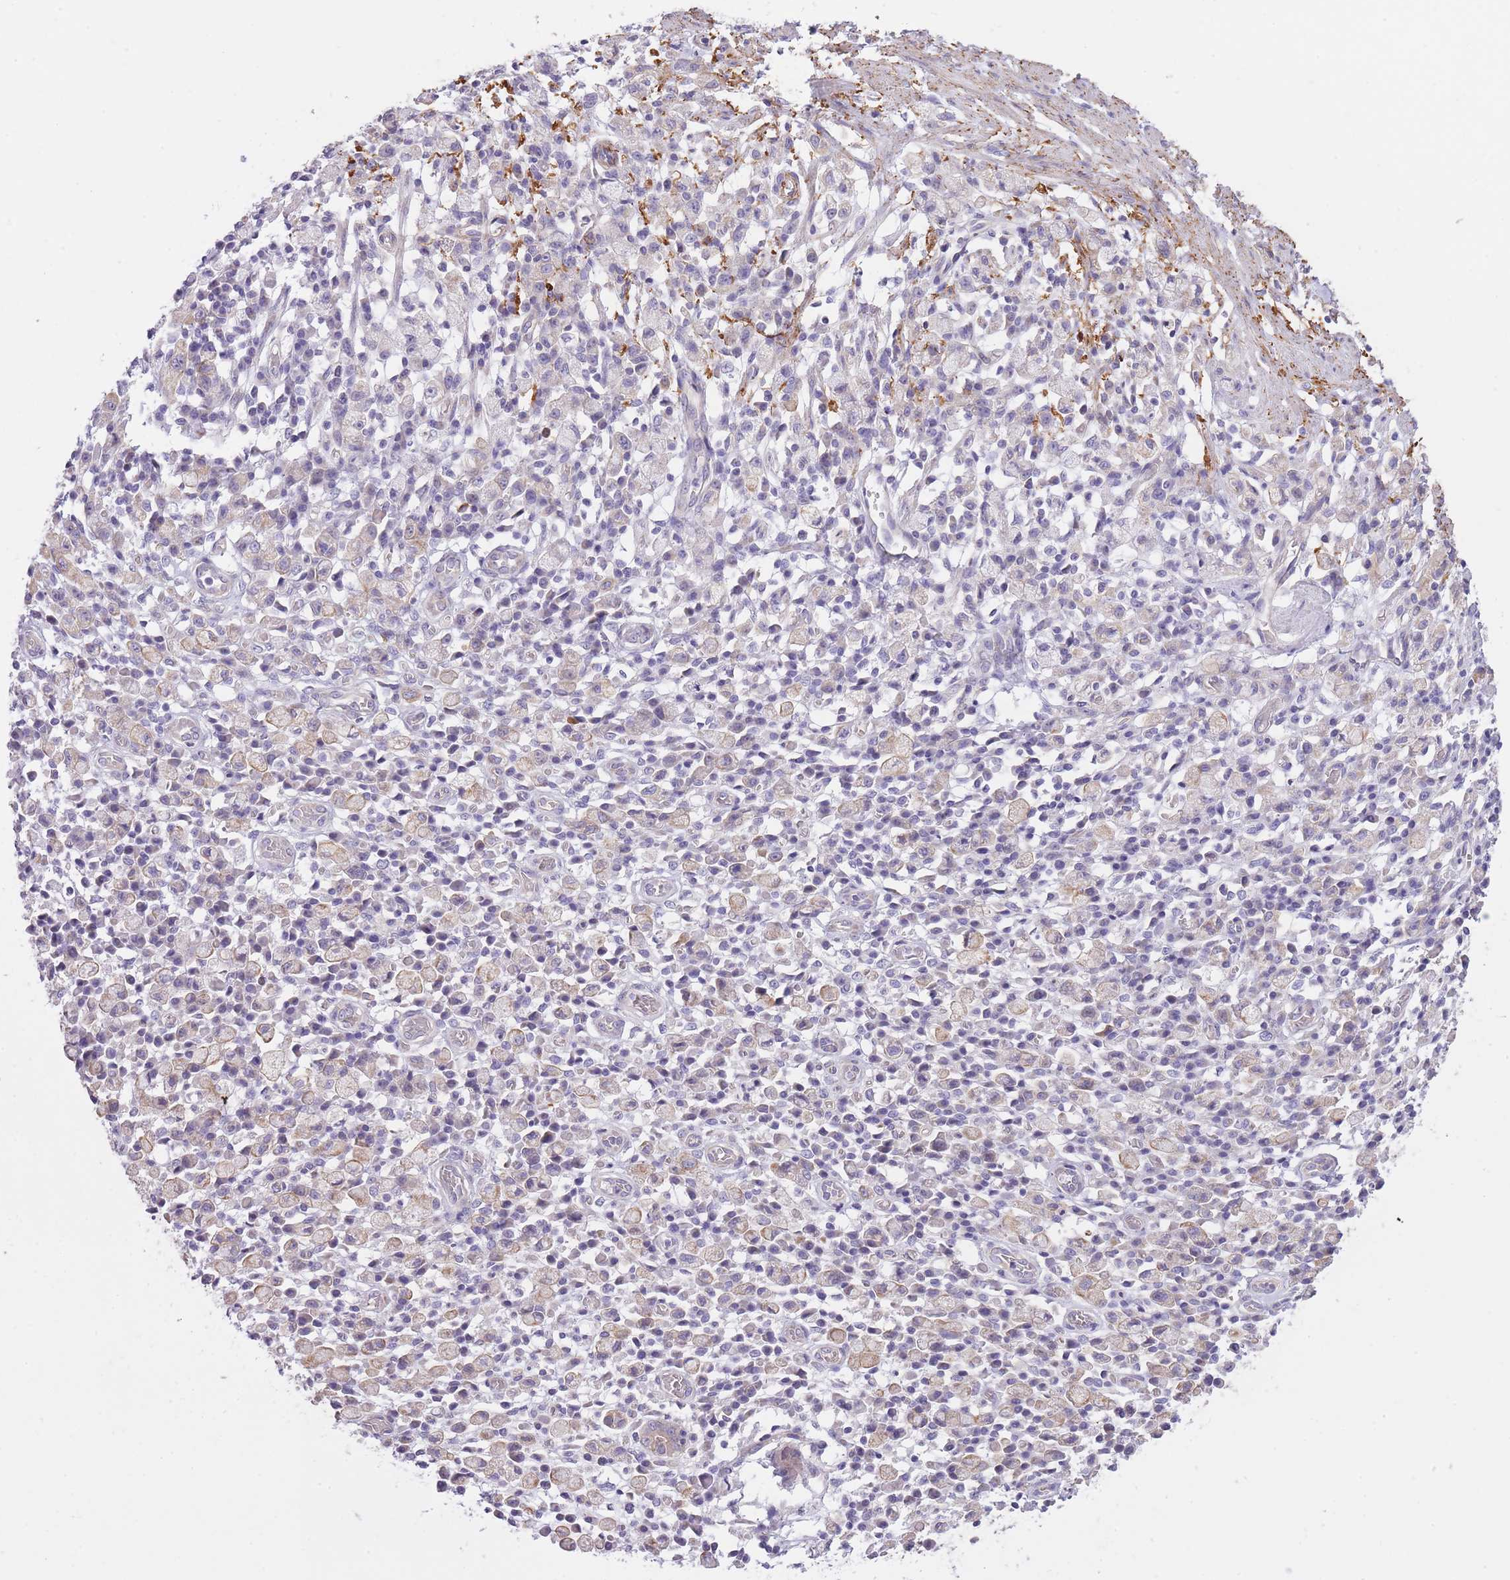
{"staining": {"intensity": "weak", "quantity": "<25%", "location": "cytoplasmic/membranous"}, "tissue": "stomach cancer", "cell_type": "Tumor cells", "image_type": "cancer", "snomed": [{"axis": "morphology", "description": "Adenocarcinoma, NOS"}, {"axis": "topography", "description": "Stomach"}], "caption": "Stomach cancer (adenocarcinoma) was stained to show a protein in brown. There is no significant staining in tumor cells. (Brightfield microscopy of DAB IHC at high magnification).", "gene": "REV1", "patient": {"sex": "male", "age": 77}}